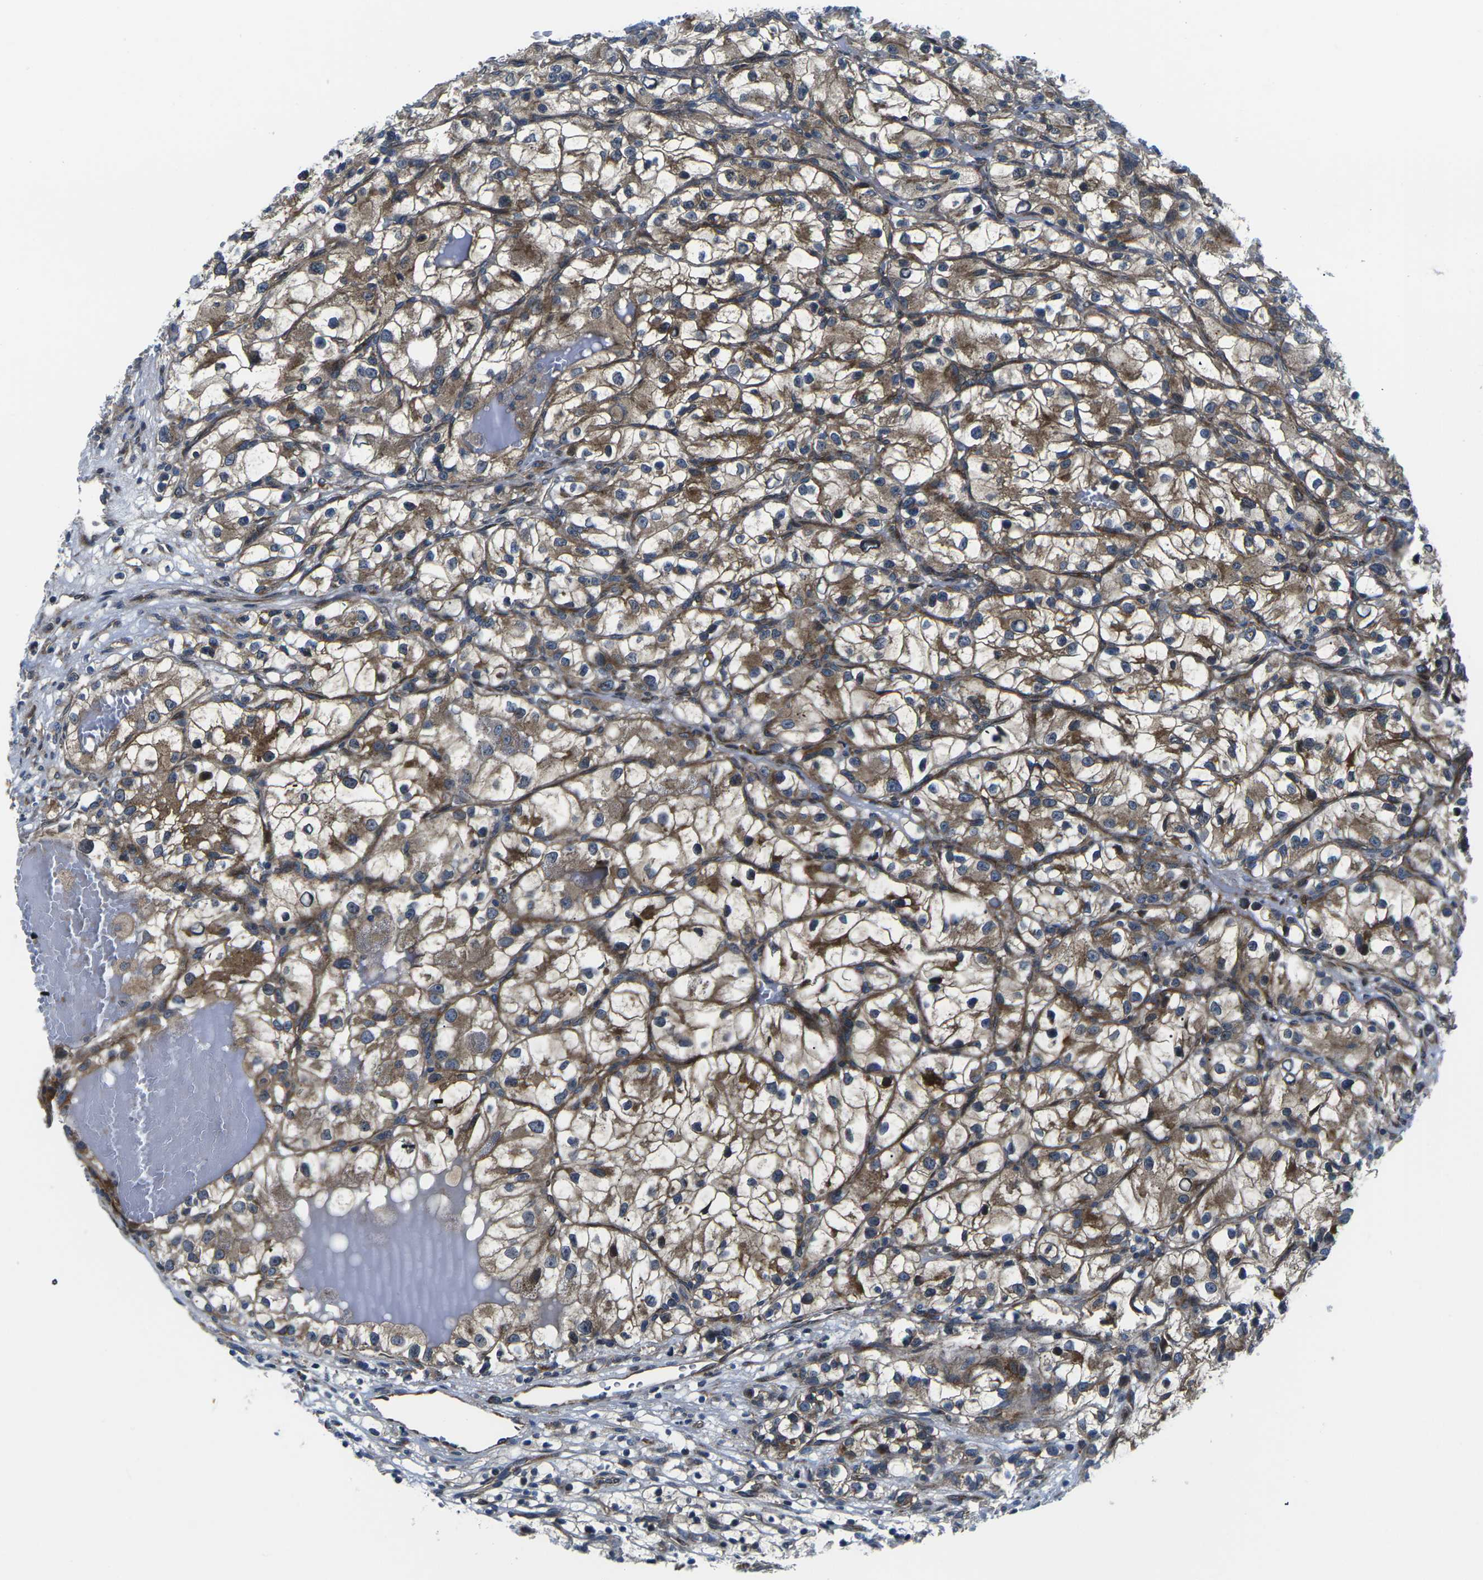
{"staining": {"intensity": "moderate", "quantity": ">75%", "location": "cytoplasmic/membranous"}, "tissue": "renal cancer", "cell_type": "Tumor cells", "image_type": "cancer", "snomed": [{"axis": "morphology", "description": "Adenocarcinoma, NOS"}, {"axis": "topography", "description": "Kidney"}], "caption": "High-magnification brightfield microscopy of renal cancer (adenocarcinoma) stained with DAB (3,3'-diaminobenzidine) (brown) and counterstained with hematoxylin (blue). tumor cells exhibit moderate cytoplasmic/membranous positivity is identified in about>75% of cells.", "gene": "EIF4E", "patient": {"sex": "female", "age": 57}}